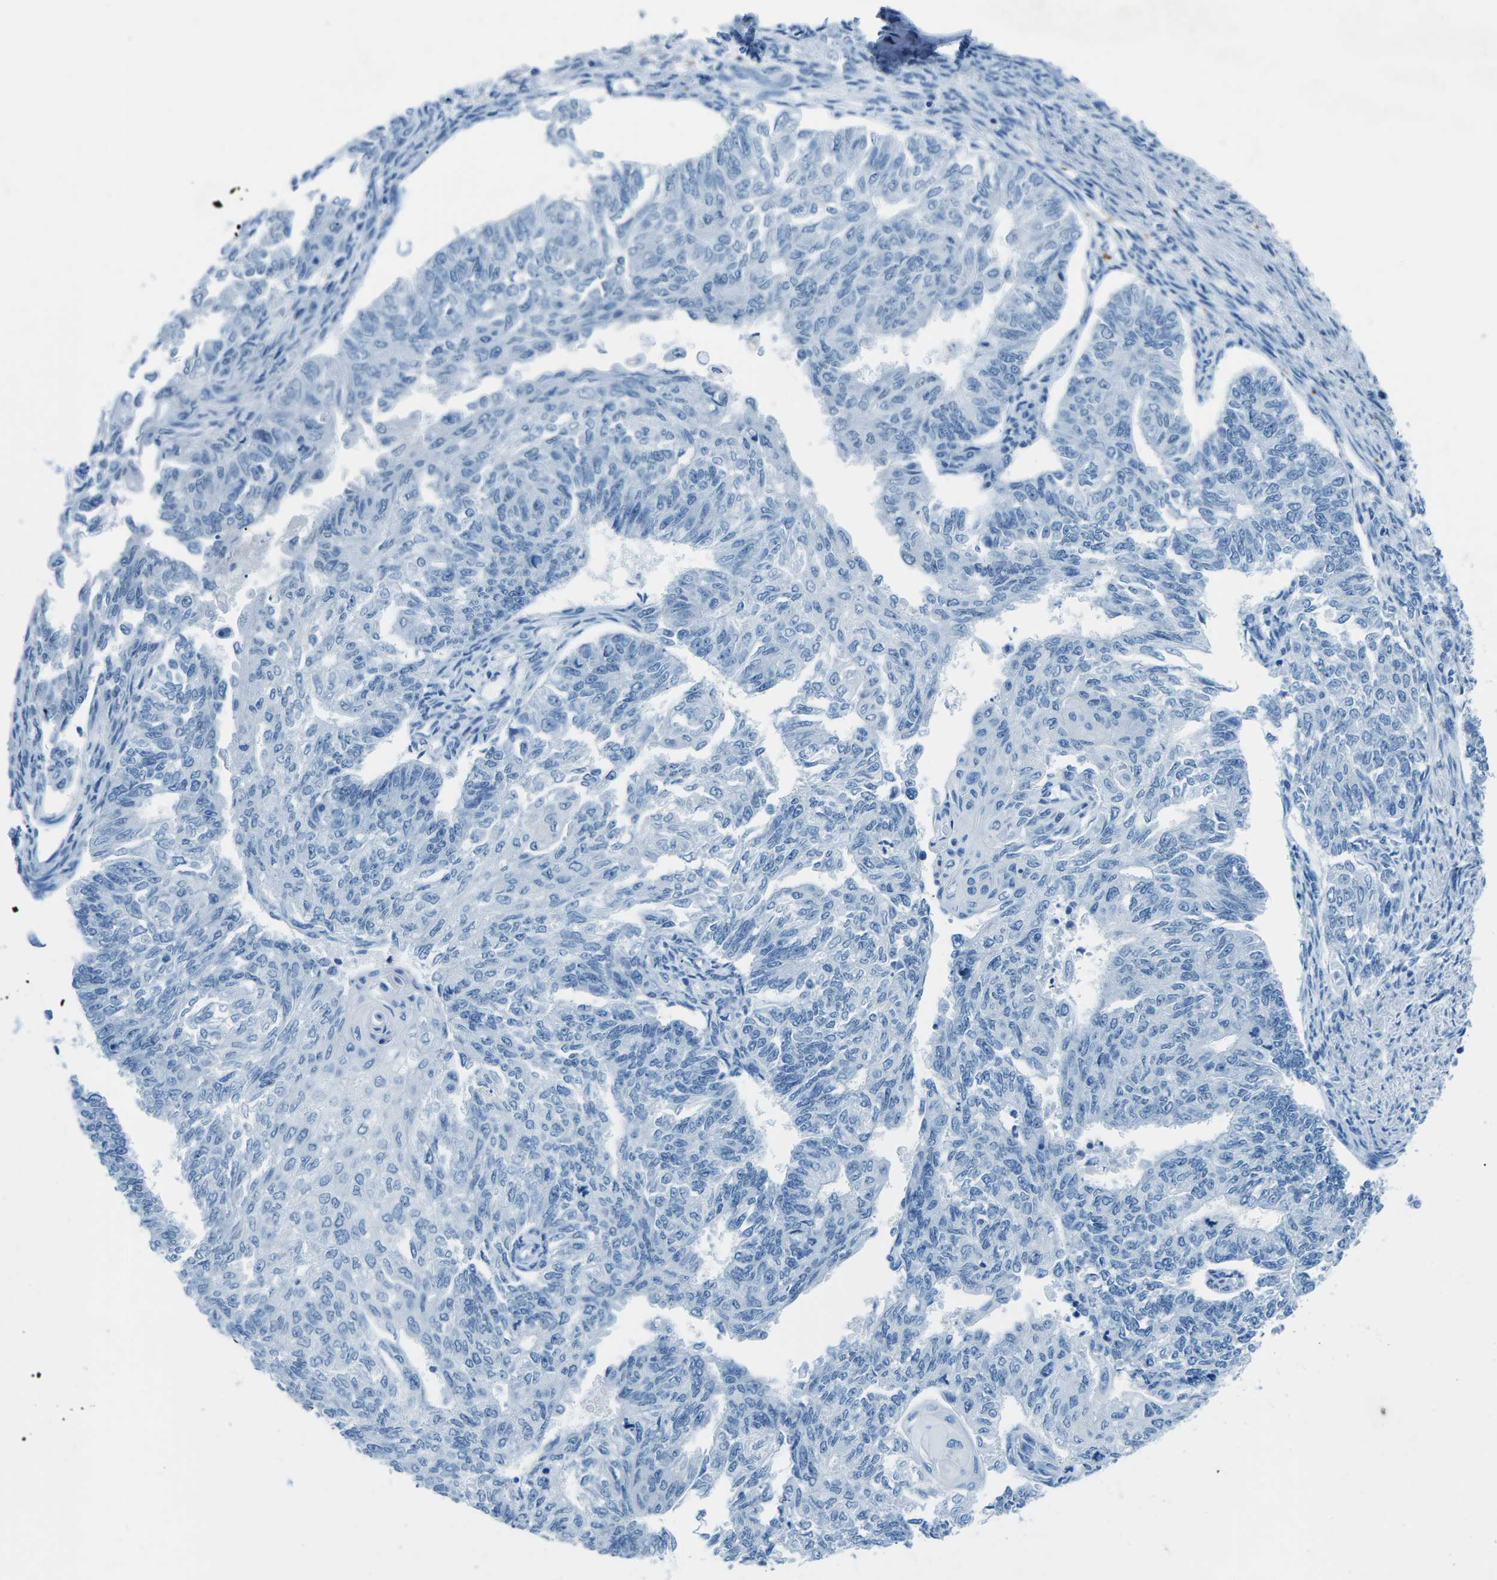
{"staining": {"intensity": "negative", "quantity": "none", "location": "none"}, "tissue": "endometrial cancer", "cell_type": "Tumor cells", "image_type": "cancer", "snomed": [{"axis": "morphology", "description": "Adenocarcinoma, NOS"}, {"axis": "topography", "description": "Endometrium"}], "caption": "There is no significant expression in tumor cells of adenocarcinoma (endometrial). Brightfield microscopy of immunohistochemistry stained with DAB (3,3'-diaminobenzidine) (brown) and hematoxylin (blue), captured at high magnification.", "gene": "MYH8", "patient": {"sex": "female", "age": 32}}